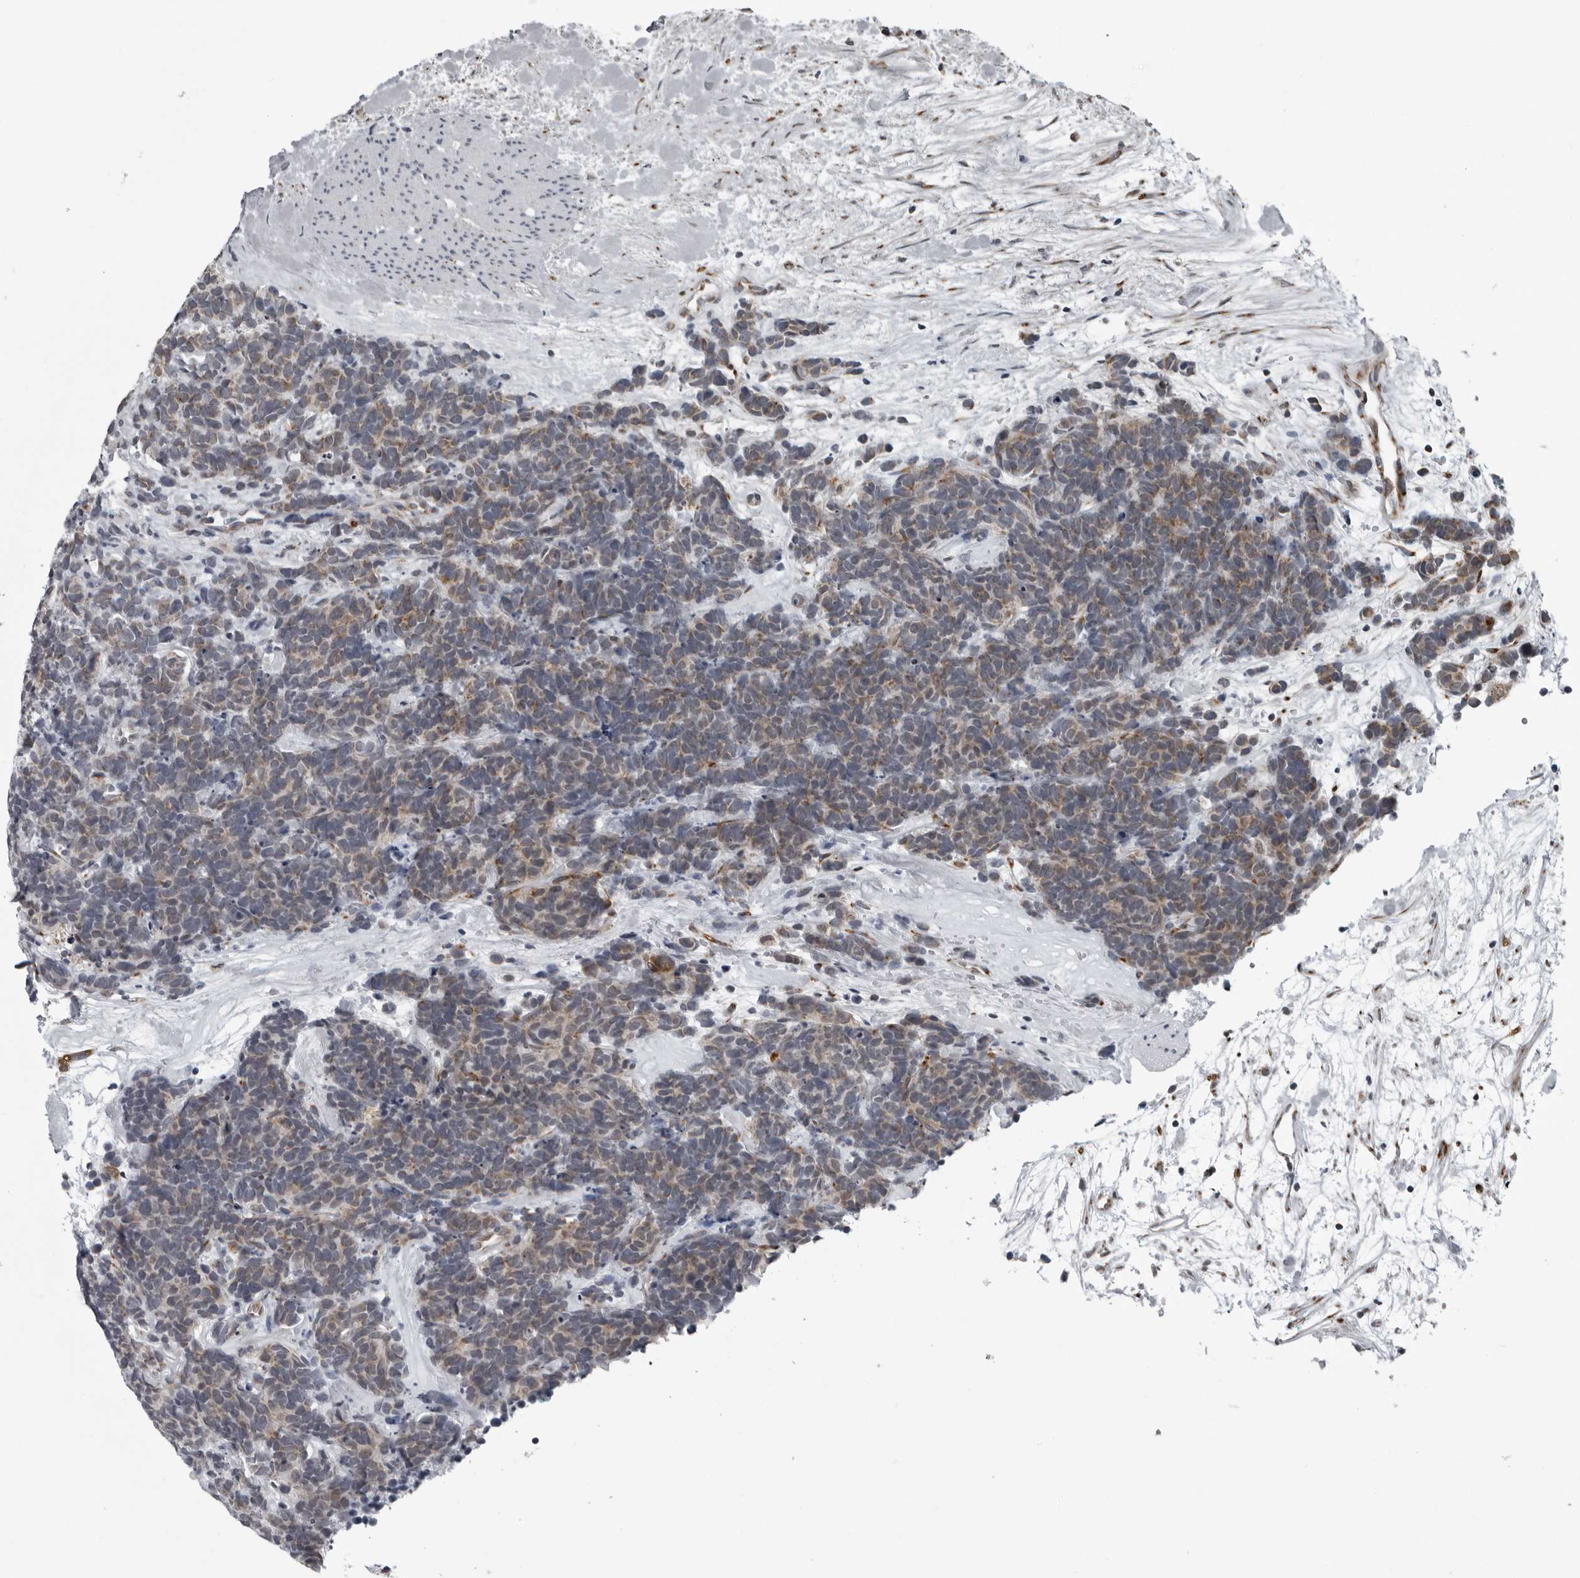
{"staining": {"intensity": "weak", "quantity": ">75%", "location": "cytoplasmic/membranous"}, "tissue": "carcinoid", "cell_type": "Tumor cells", "image_type": "cancer", "snomed": [{"axis": "morphology", "description": "Carcinoma, NOS"}, {"axis": "morphology", "description": "Carcinoid, malignant, NOS"}, {"axis": "topography", "description": "Urinary bladder"}], "caption": "Carcinoid was stained to show a protein in brown. There is low levels of weak cytoplasmic/membranous staining in about >75% of tumor cells. The staining was performed using DAB to visualize the protein expression in brown, while the nuclei were stained in blue with hematoxylin (Magnification: 20x).", "gene": "RTCA", "patient": {"sex": "male", "age": 57}}